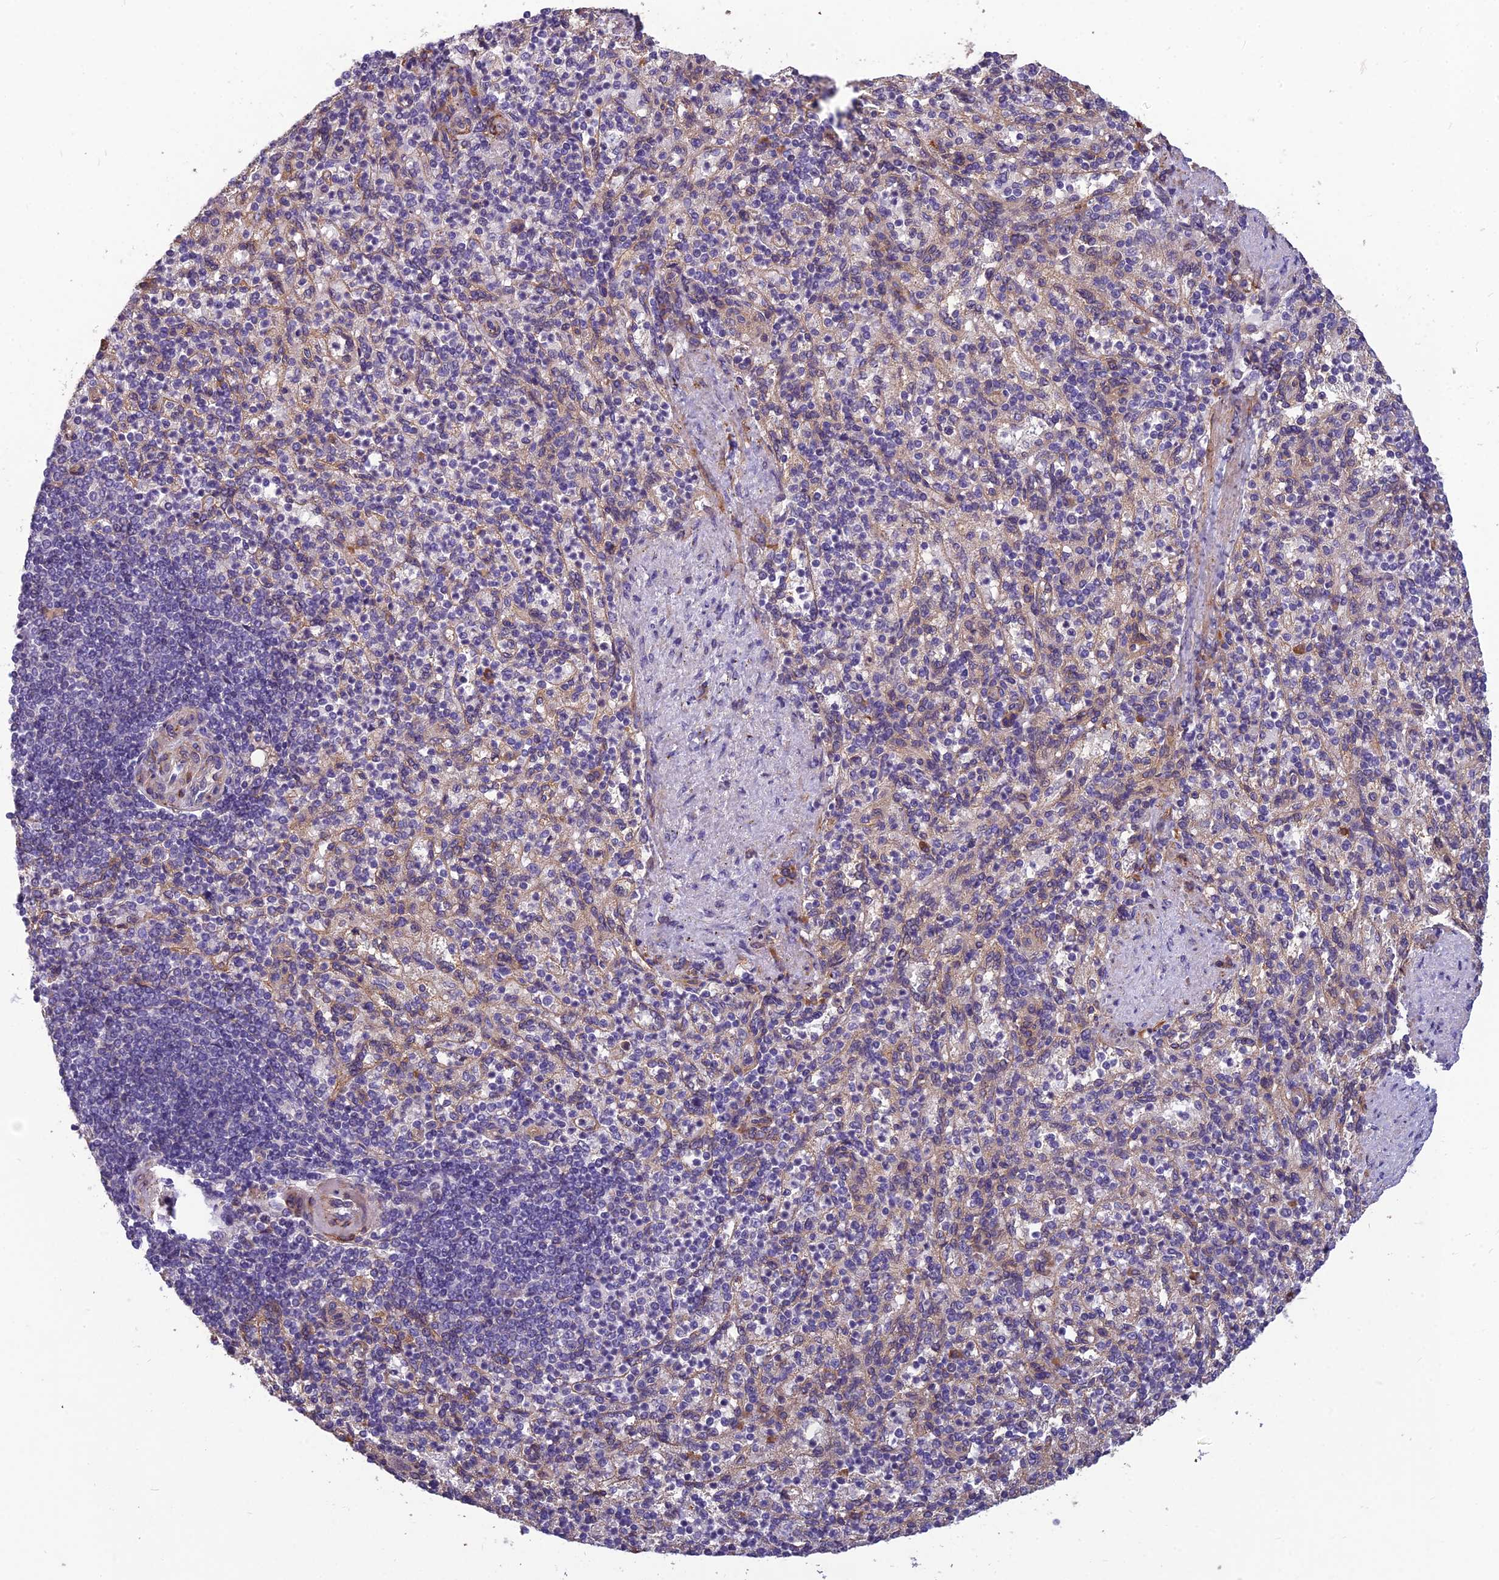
{"staining": {"intensity": "negative", "quantity": "none", "location": "none"}, "tissue": "spleen", "cell_type": "Cells in red pulp", "image_type": "normal", "snomed": [{"axis": "morphology", "description": "Normal tissue, NOS"}, {"axis": "topography", "description": "Spleen"}], "caption": "The photomicrograph reveals no significant staining in cells in red pulp of spleen.", "gene": "TSPAN15", "patient": {"sex": "female", "age": 74}}